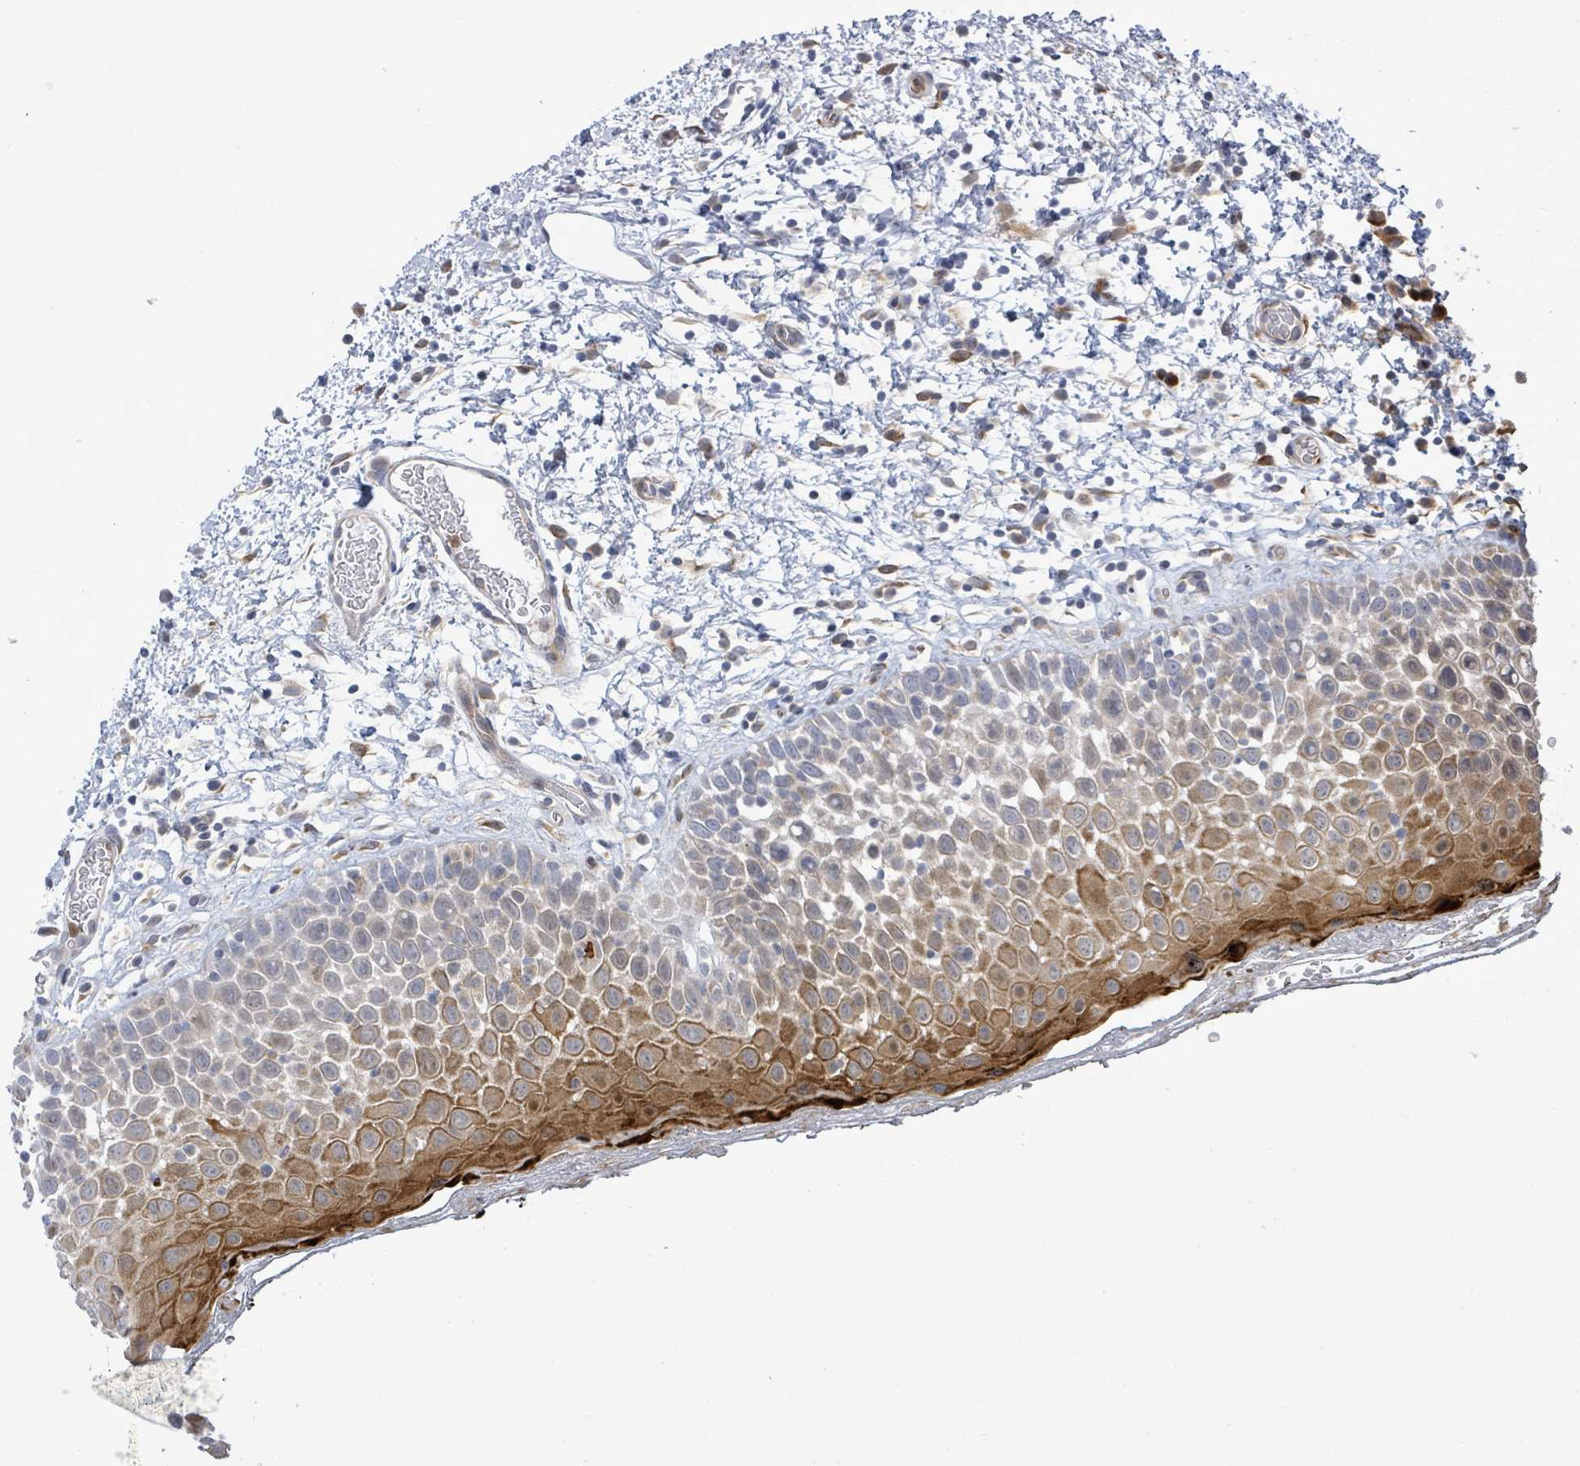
{"staining": {"intensity": "moderate", "quantity": "25%-75%", "location": "cytoplasmic/membranous,nuclear"}, "tissue": "oral mucosa", "cell_type": "Squamous epithelial cells", "image_type": "normal", "snomed": [{"axis": "morphology", "description": "Normal tissue, NOS"}, {"axis": "morphology", "description": "Squamous cell carcinoma, NOS"}, {"axis": "topography", "description": "Oral tissue"}, {"axis": "topography", "description": "Tounge, NOS"}, {"axis": "topography", "description": "Head-Neck"}], "caption": "Immunohistochemistry staining of benign oral mucosa, which reveals medium levels of moderate cytoplasmic/membranous,nuclear positivity in about 25%-75% of squamous epithelial cells indicating moderate cytoplasmic/membranous,nuclear protein staining. The staining was performed using DAB (brown) for protein detection and nuclei were counterstained in hematoxylin (blue).", "gene": "SAR1A", "patient": {"sex": "male", "age": 76}}